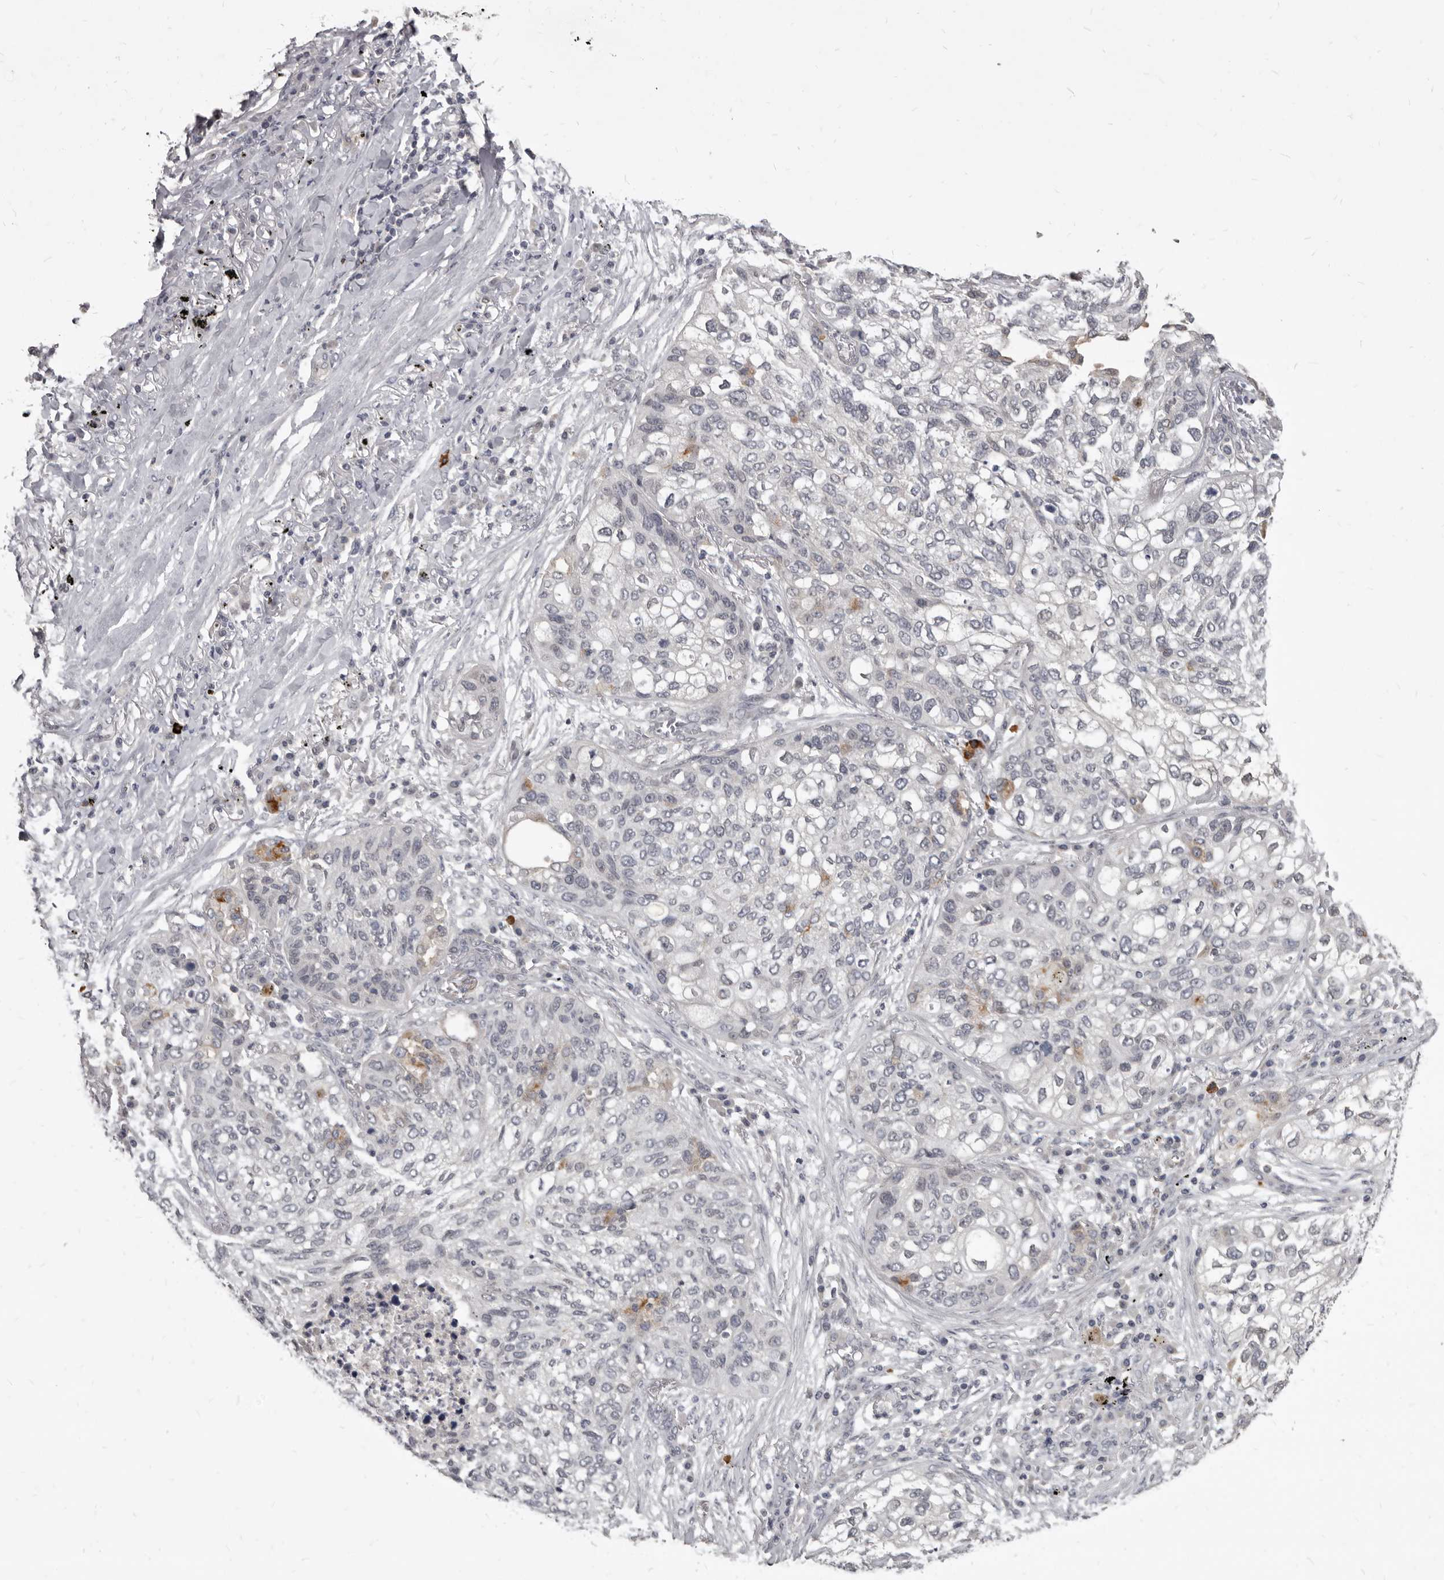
{"staining": {"intensity": "negative", "quantity": "none", "location": "none"}, "tissue": "lung cancer", "cell_type": "Tumor cells", "image_type": "cancer", "snomed": [{"axis": "morphology", "description": "Squamous cell carcinoma, NOS"}, {"axis": "topography", "description": "Lung"}], "caption": "Image shows no significant protein positivity in tumor cells of lung cancer.", "gene": "SULT1E1", "patient": {"sex": "female", "age": 63}}